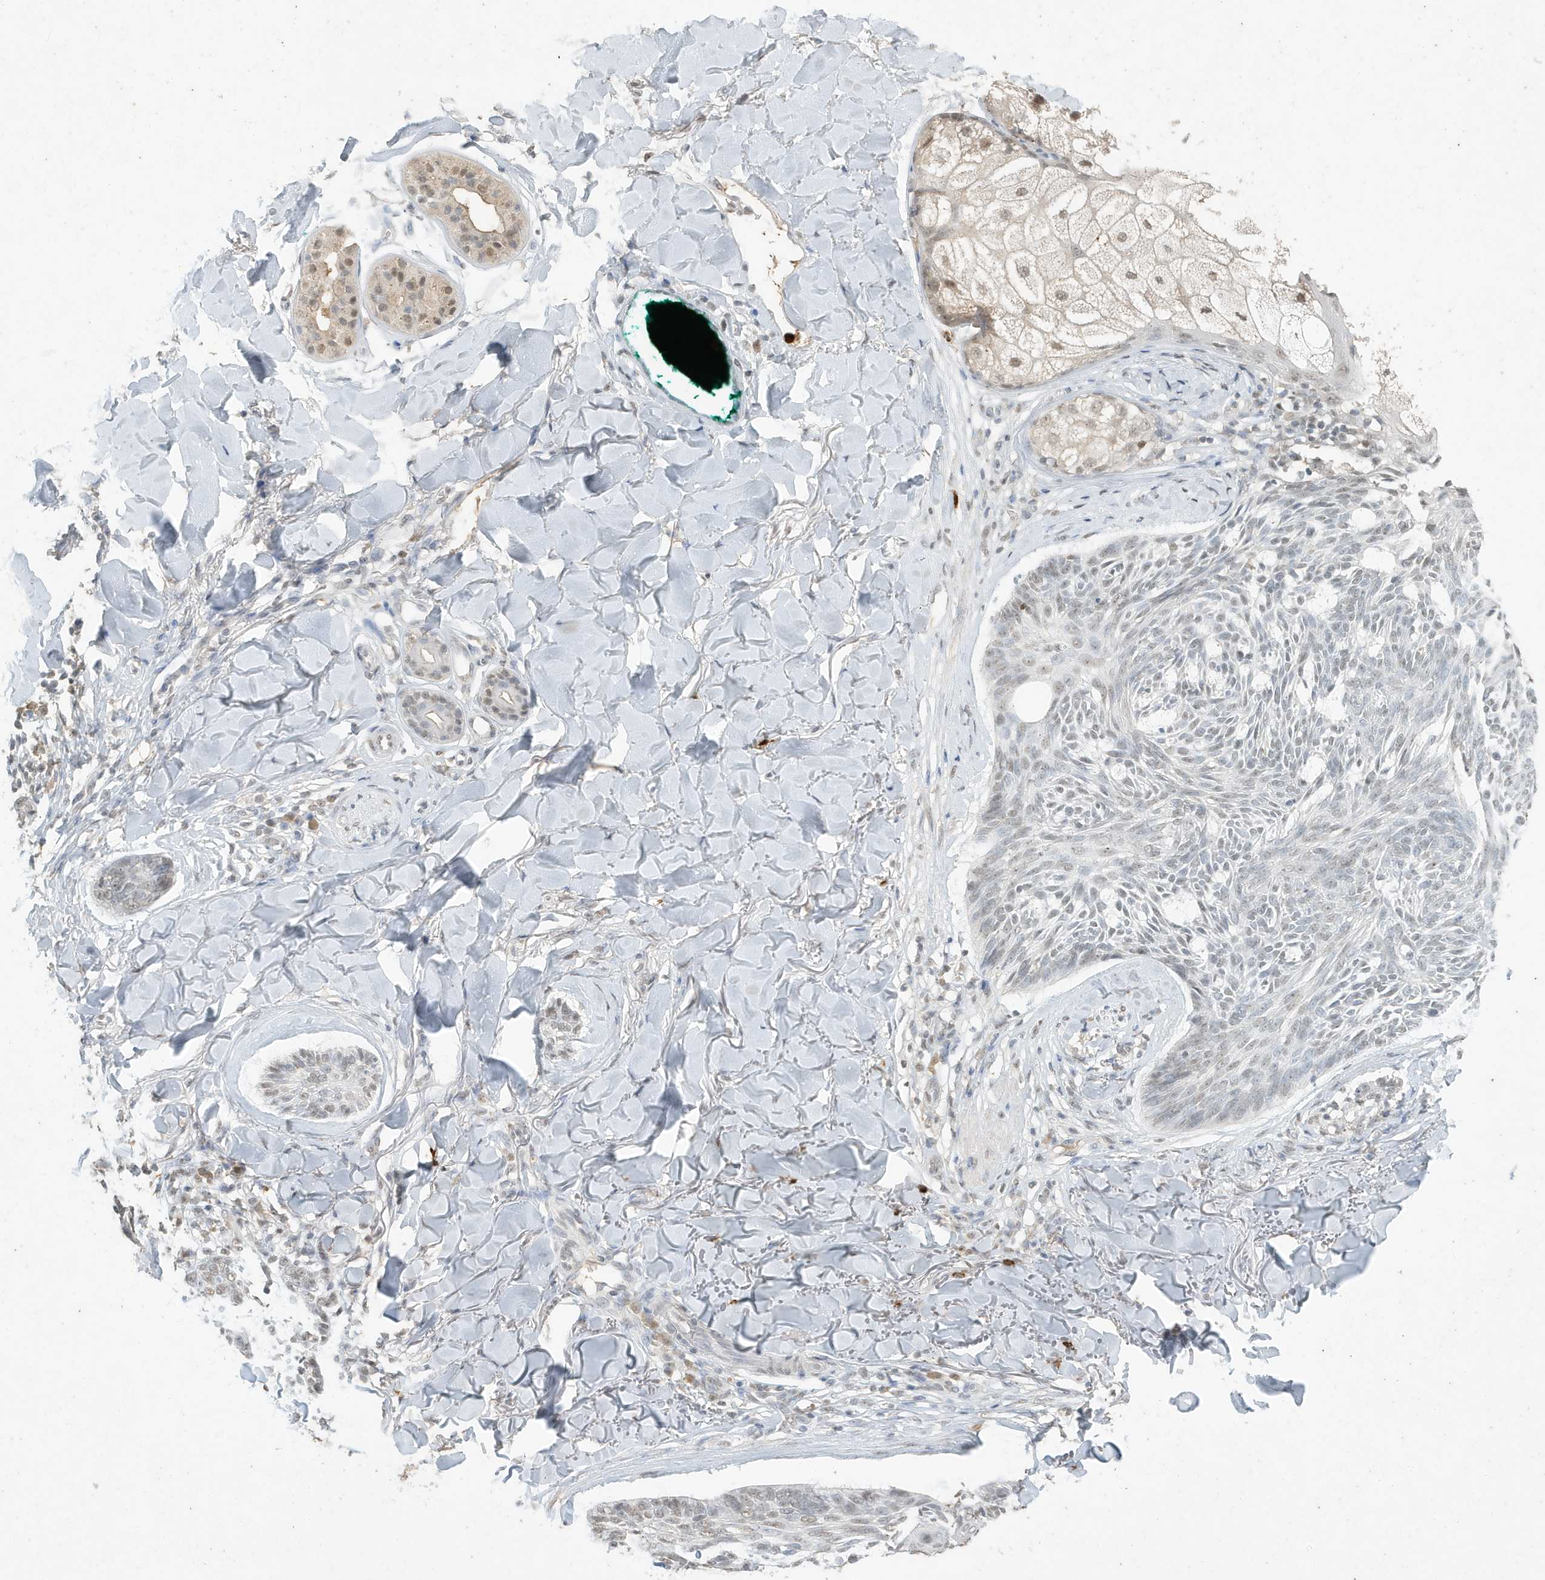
{"staining": {"intensity": "negative", "quantity": "none", "location": "none"}, "tissue": "skin cancer", "cell_type": "Tumor cells", "image_type": "cancer", "snomed": [{"axis": "morphology", "description": "Basal cell carcinoma"}, {"axis": "topography", "description": "Skin"}], "caption": "Tumor cells are negative for protein expression in human basal cell carcinoma (skin).", "gene": "DEFA1", "patient": {"sex": "male", "age": 43}}